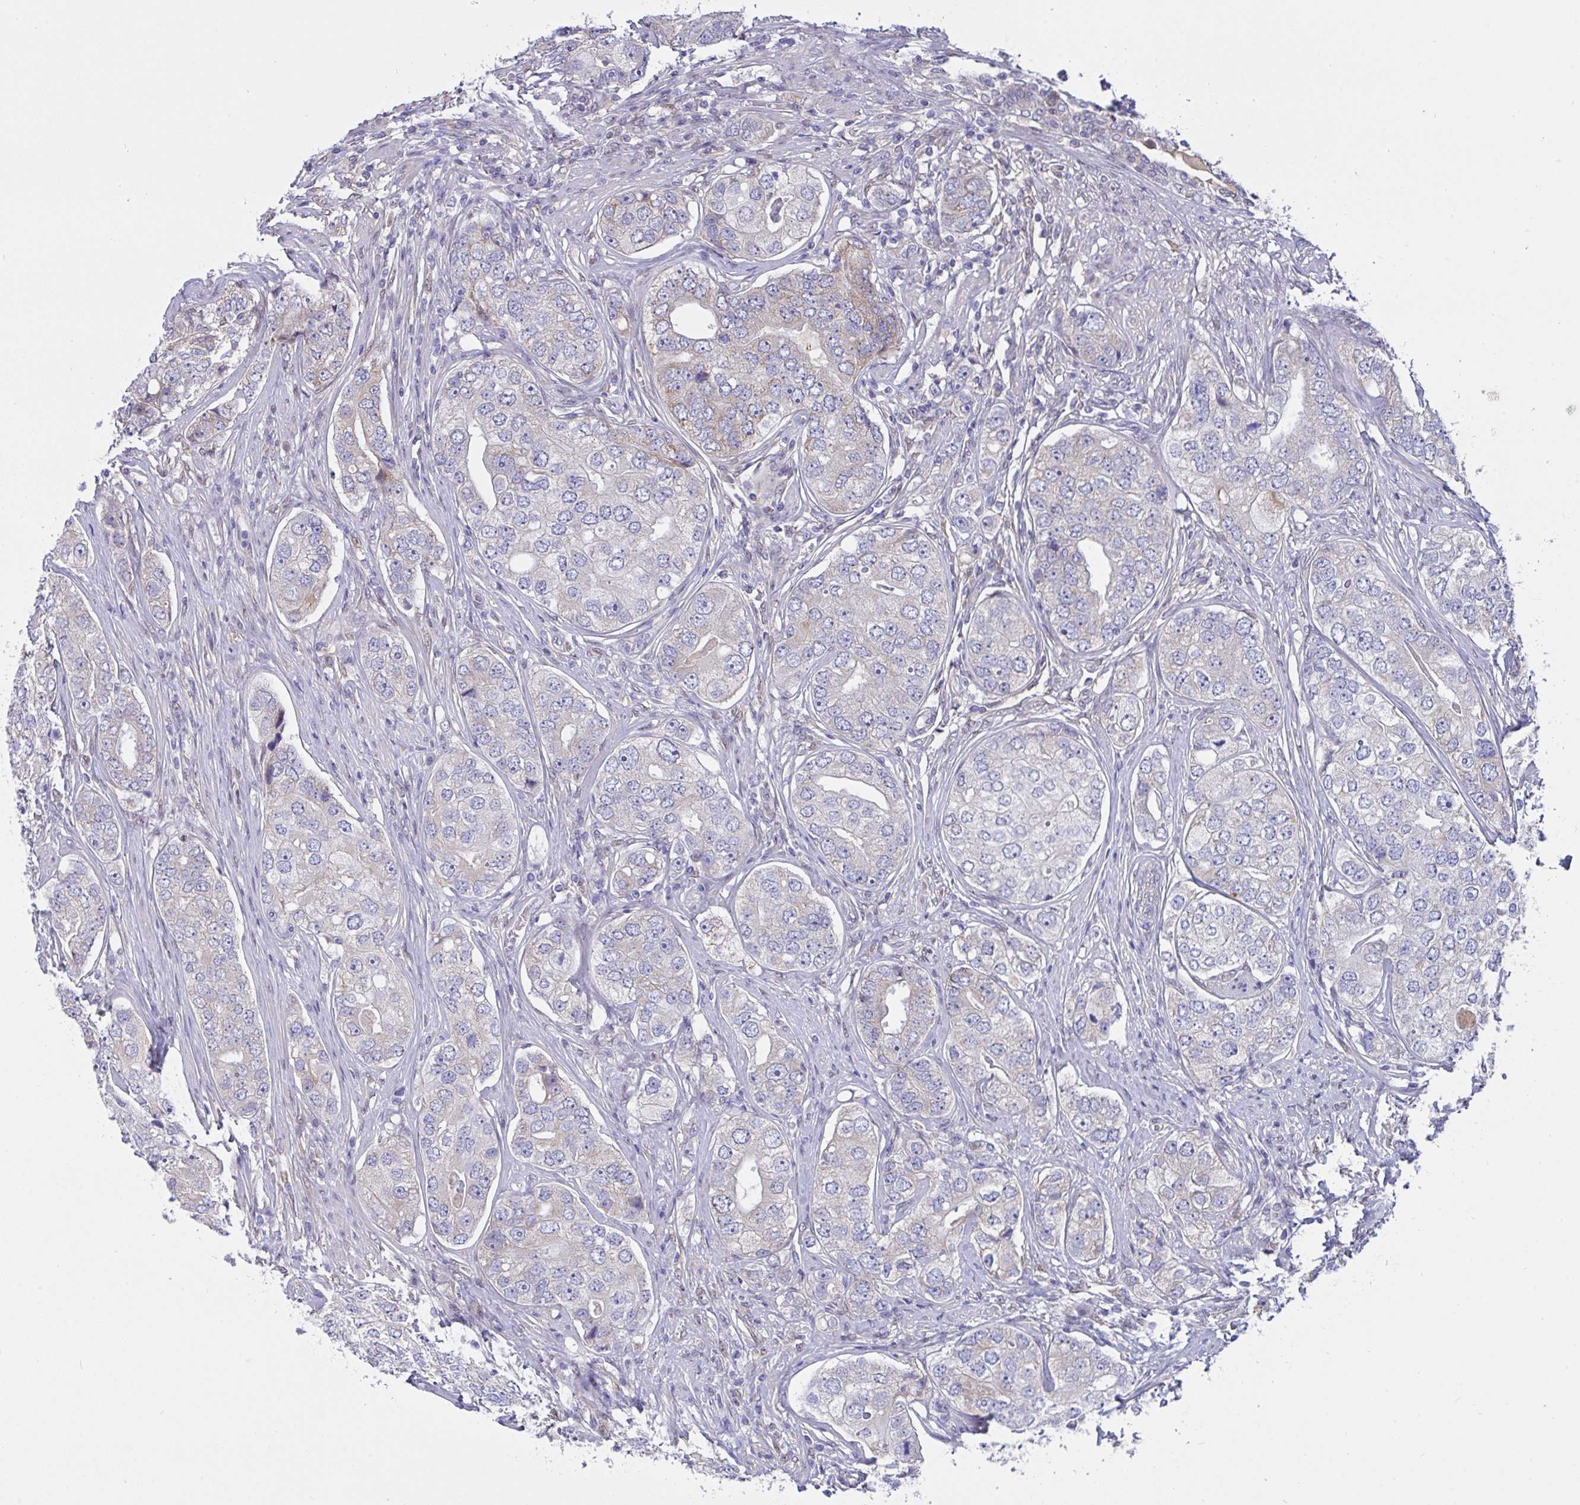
{"staining": {"intensity": "negative", "quantity": "none", "location": "none"}, "tissue": "prostate cancer", "cell_type": "Tumor cells", "image_type": "cancer", "snomed": [{"axis": "morphology", "description": "Adenocarcinoma, High grade"}, {"axis": "topography", "description": "Prostate"}], "caption": "IHC of human prostate cancer demonstrates no positivity in tumor cells.", "gene": "L3HYPDH", "patient": {"sex": "male", "age": 60}}